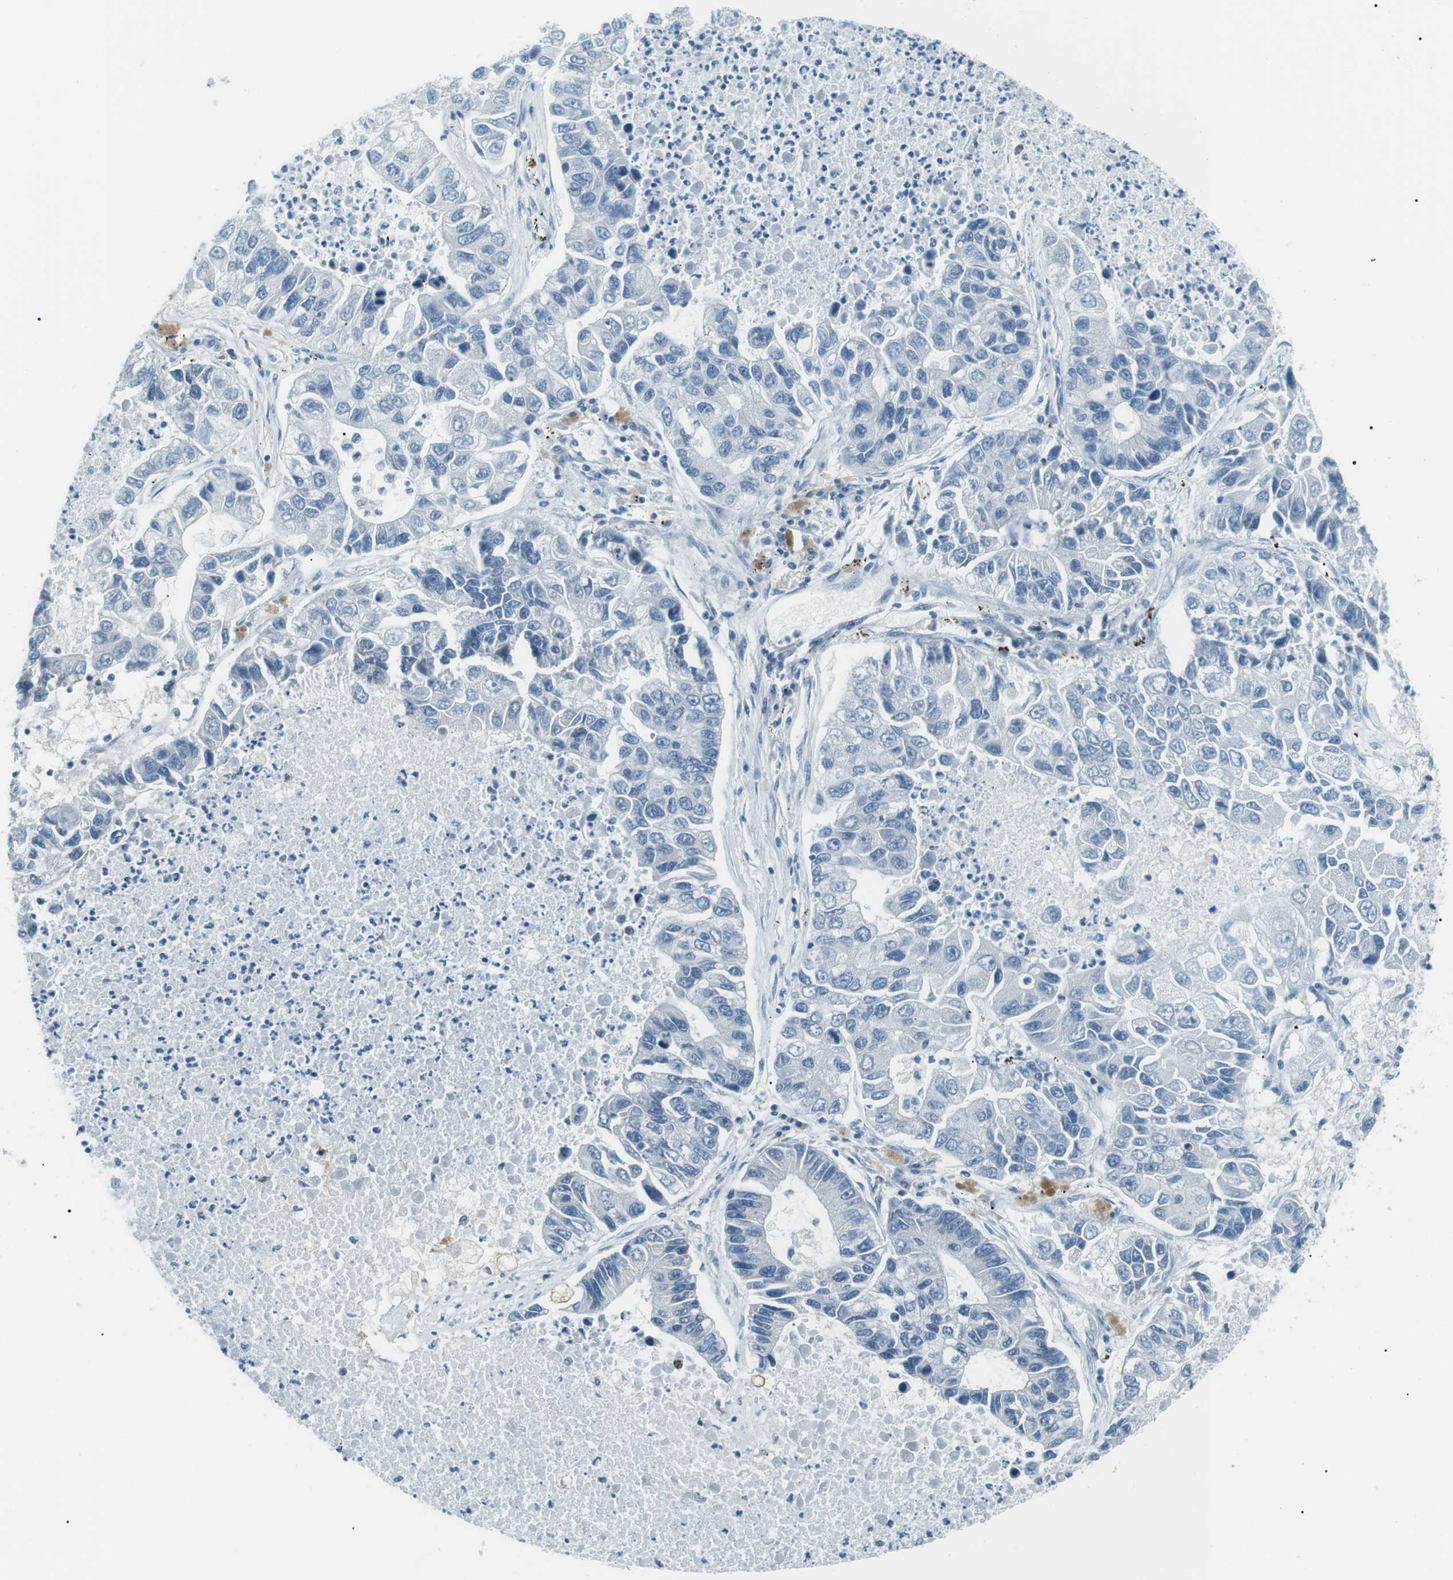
{"staining": {"intensity": "negative", "quantity": "none", "location": "none"}, "tissue": "lung cancer", "cell_type": "Tumor cells", "image_type": "cancer", "snomed": [{"axis": "morphology", "description": "Adenocarcinoma, NOS"}, {"axis": "topography", "description": "Lung"}], "caption": "A high-resolution micrograph shows immunohistochemistry (IHC) staining of adenocarcinoma (lung), which reveals no significant staining in tumor cells. The staining is performed using DAB brown chromogen with nuclei counter-stained in using hematoxylin.", "gene": "SERPINB2", "patient": {"sex": "female", "age": 51}}